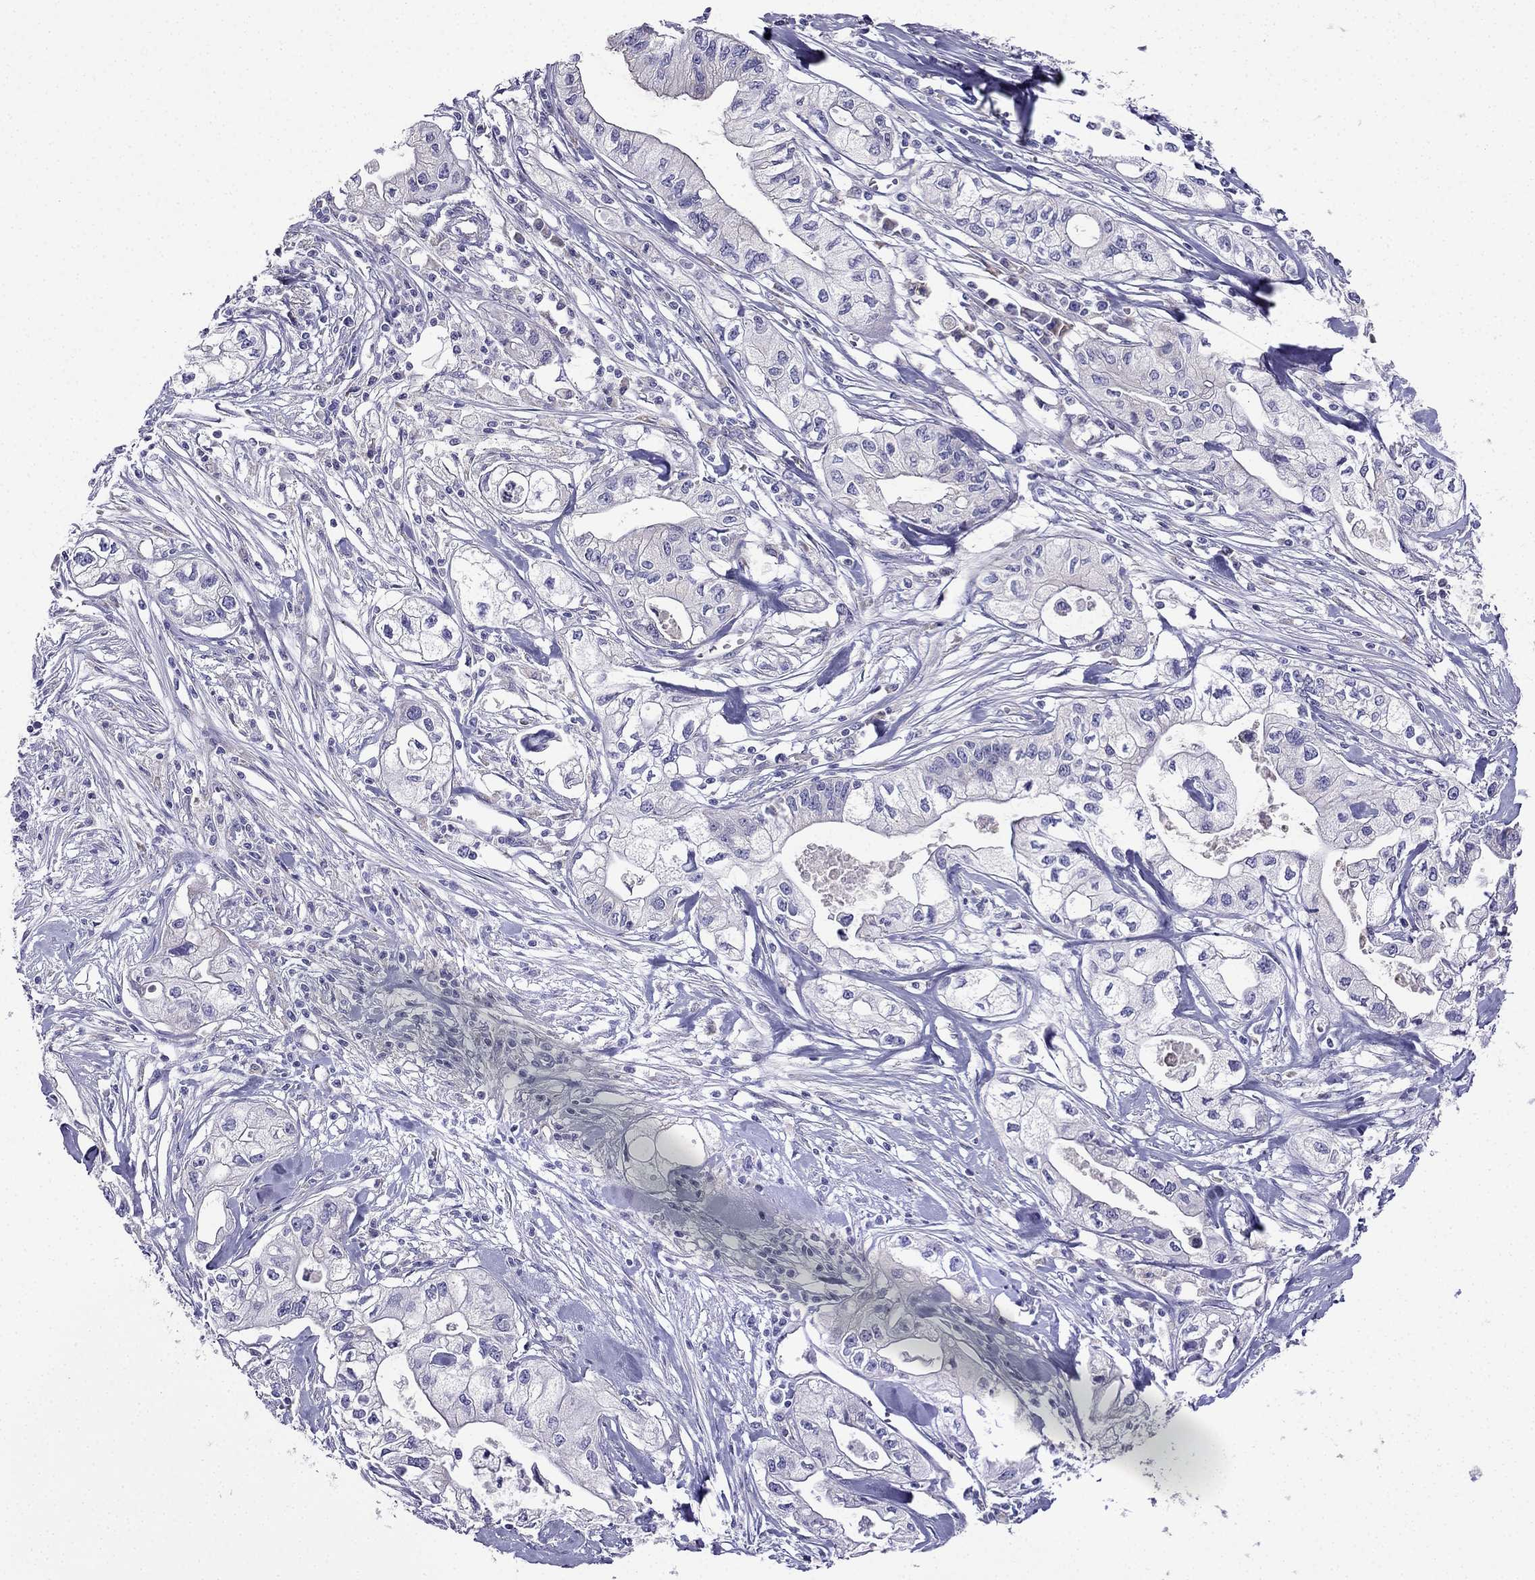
{"staining": {"intensity": "negative", "quantity": "none", "location": "none"}, "tissue": "pancreatic cancer", "cell_type": "Tumor cells", "image_type": "cancer", "snomed": [{"axis": "morphology", "description": "Adenocarcinoma, NOS"}, {"axis": "topography", "description": "Pancreas"}], "caption": "Micrograph shows no significant protein positivity in tumor cells of pancreatic cancer.", "gene": "KIF5A", "patient": {"sex": "male", "age": 70}}